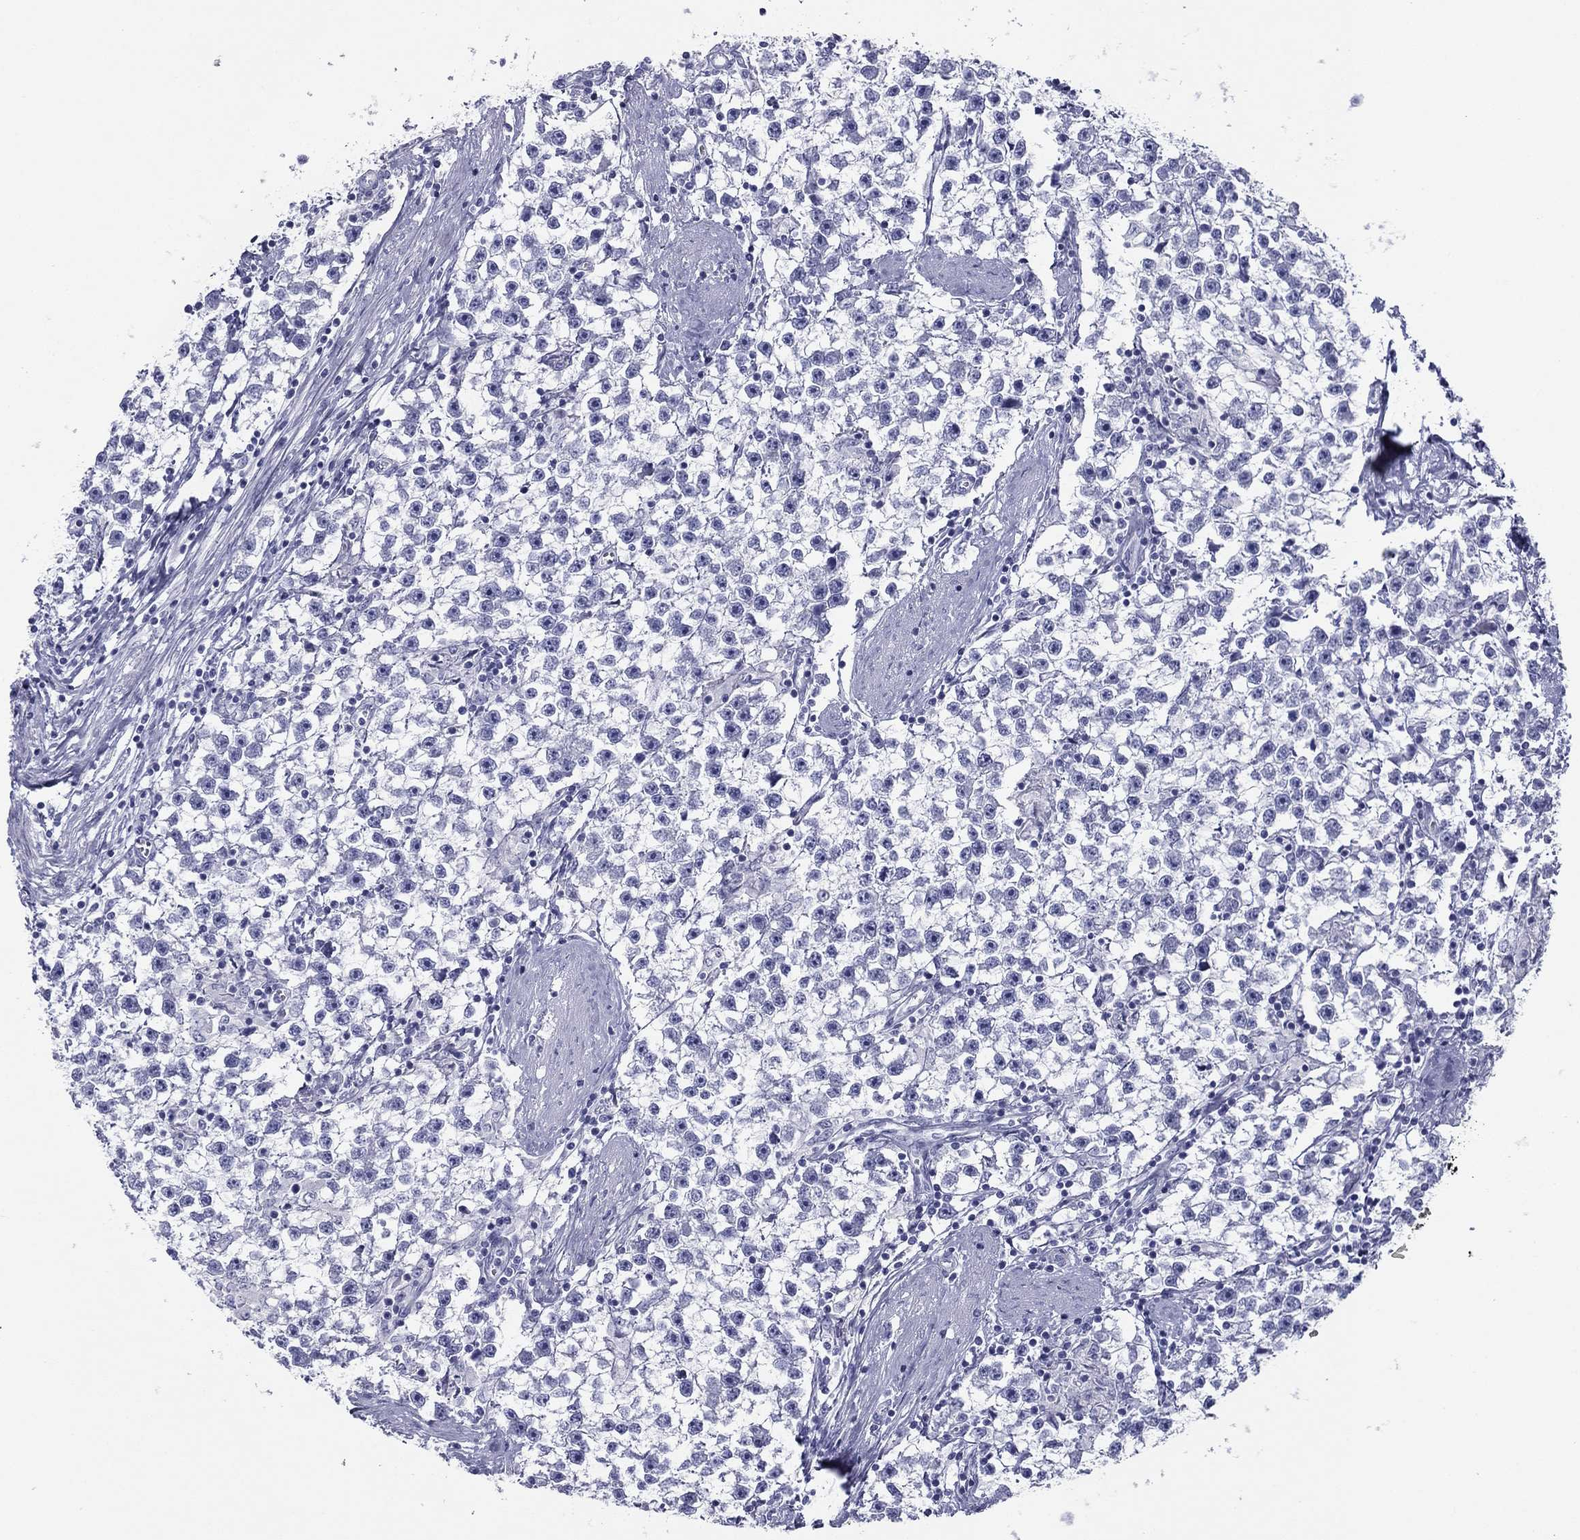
{"staining": {"intensity": "negative", "quantity": "none", "location": "none"}, "tissue": "testis cancer", "cell_type": "Tumor cells", "image_type": "cancer", "snomed": [{"axis": "morphology", "description": "Seminoma, NOS"}, {"axis": "topography", "description": "Testis"}], "caption": "A micrograph of human seminoma (testis) is negative for staining in tumor cells.", "gene": "ZP2", "patient": {"sex": "male", "age": 59}}